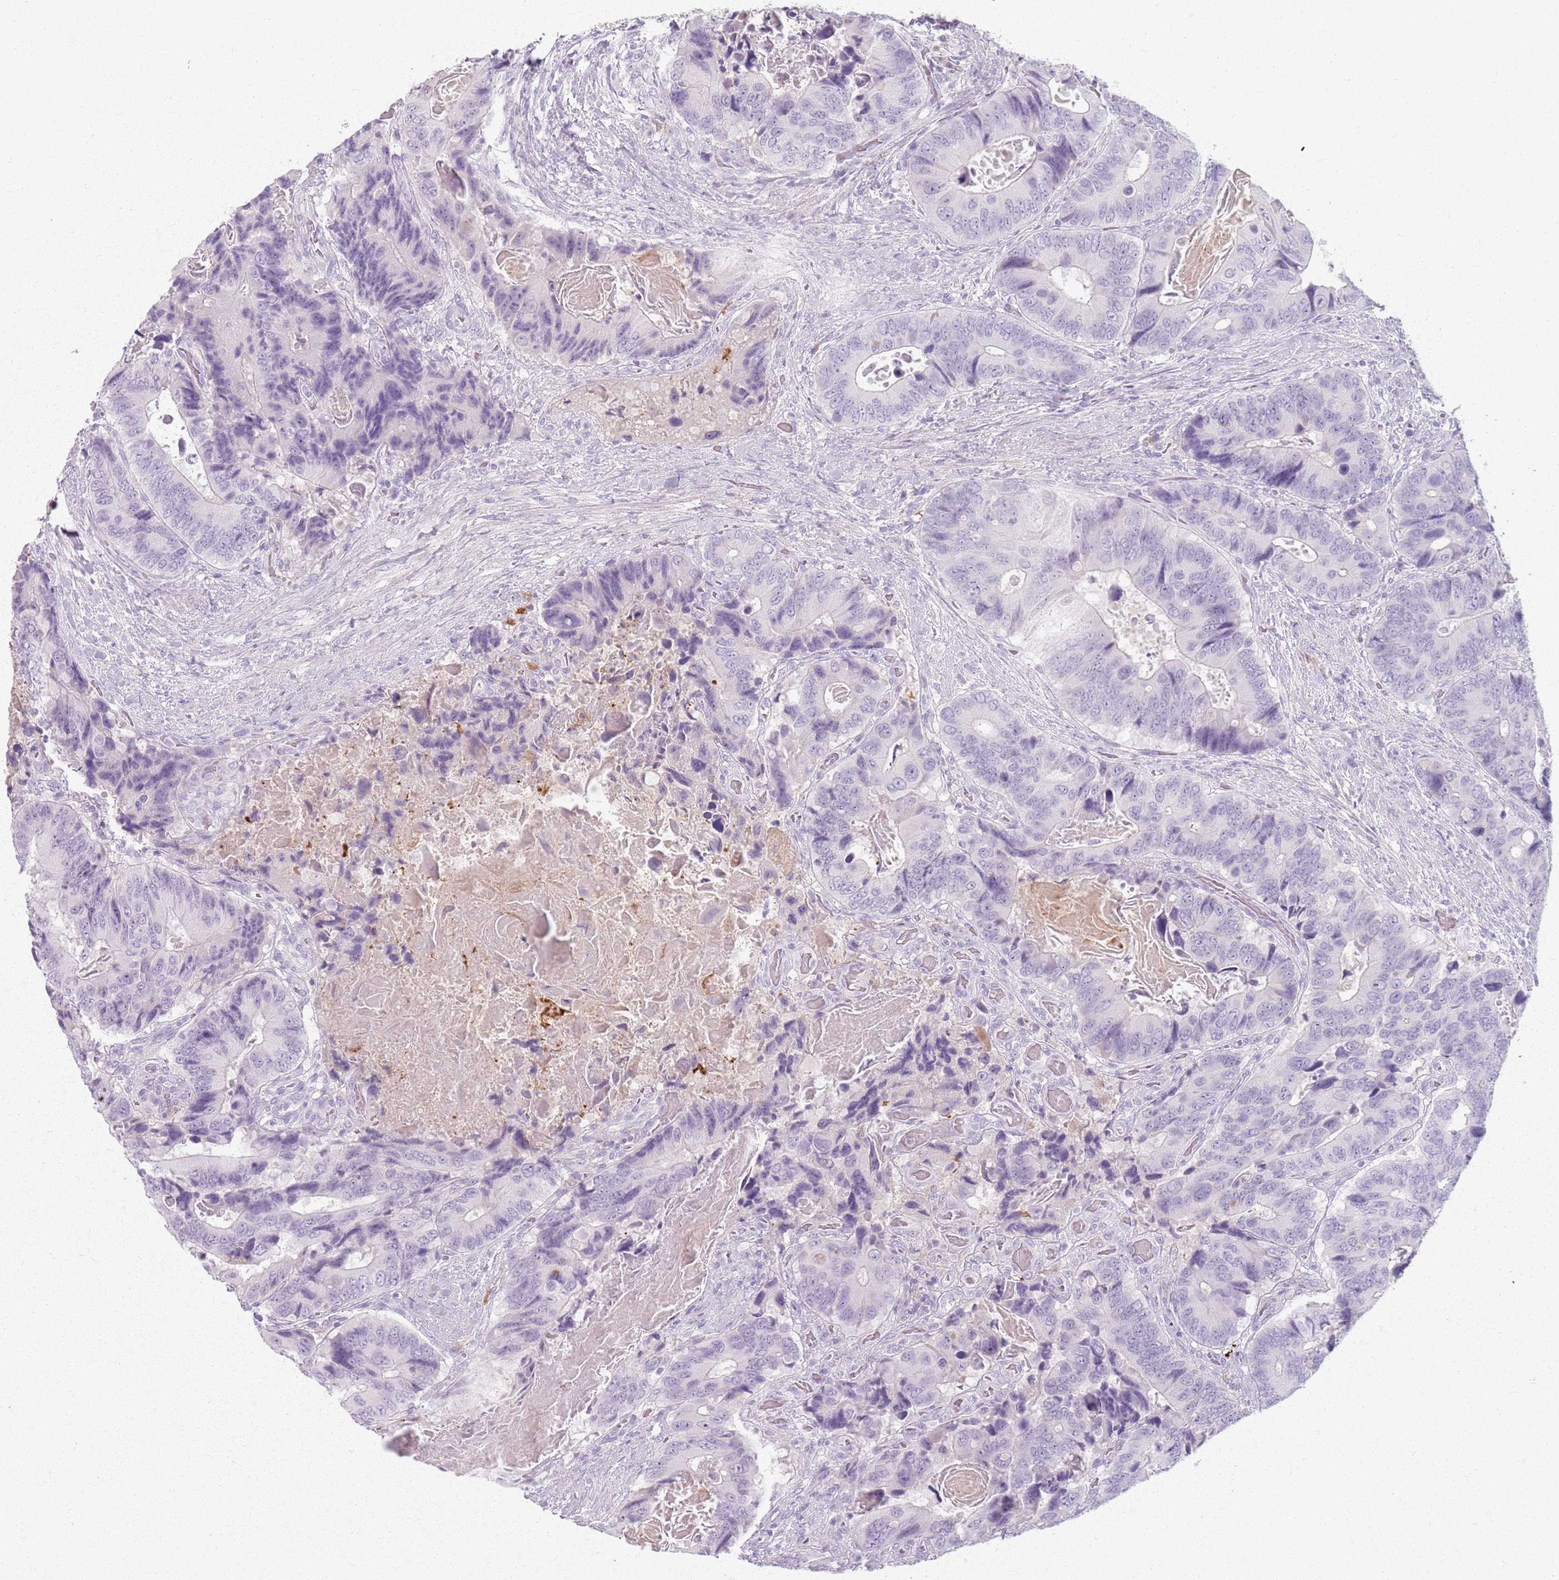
{"staining": {"intensity": "negative", "quantity": "none", "location": "none"}, "tissue": "colorectal cancer", "cell_type": "Tumor cells", "image_type": "cancer", "snomed": [{"axis": "morphology", "description": "Adenocarcinoma, NOS"}, {"axis": "topography", "description": "Colon"}], "caption": "Immunohistochemical staining of adenocarcinoma (colorectal) reveals no significant positivity in tumor cells.", "gene": "GDPGP1", "patient": {"sex": "male", "age": 84}}